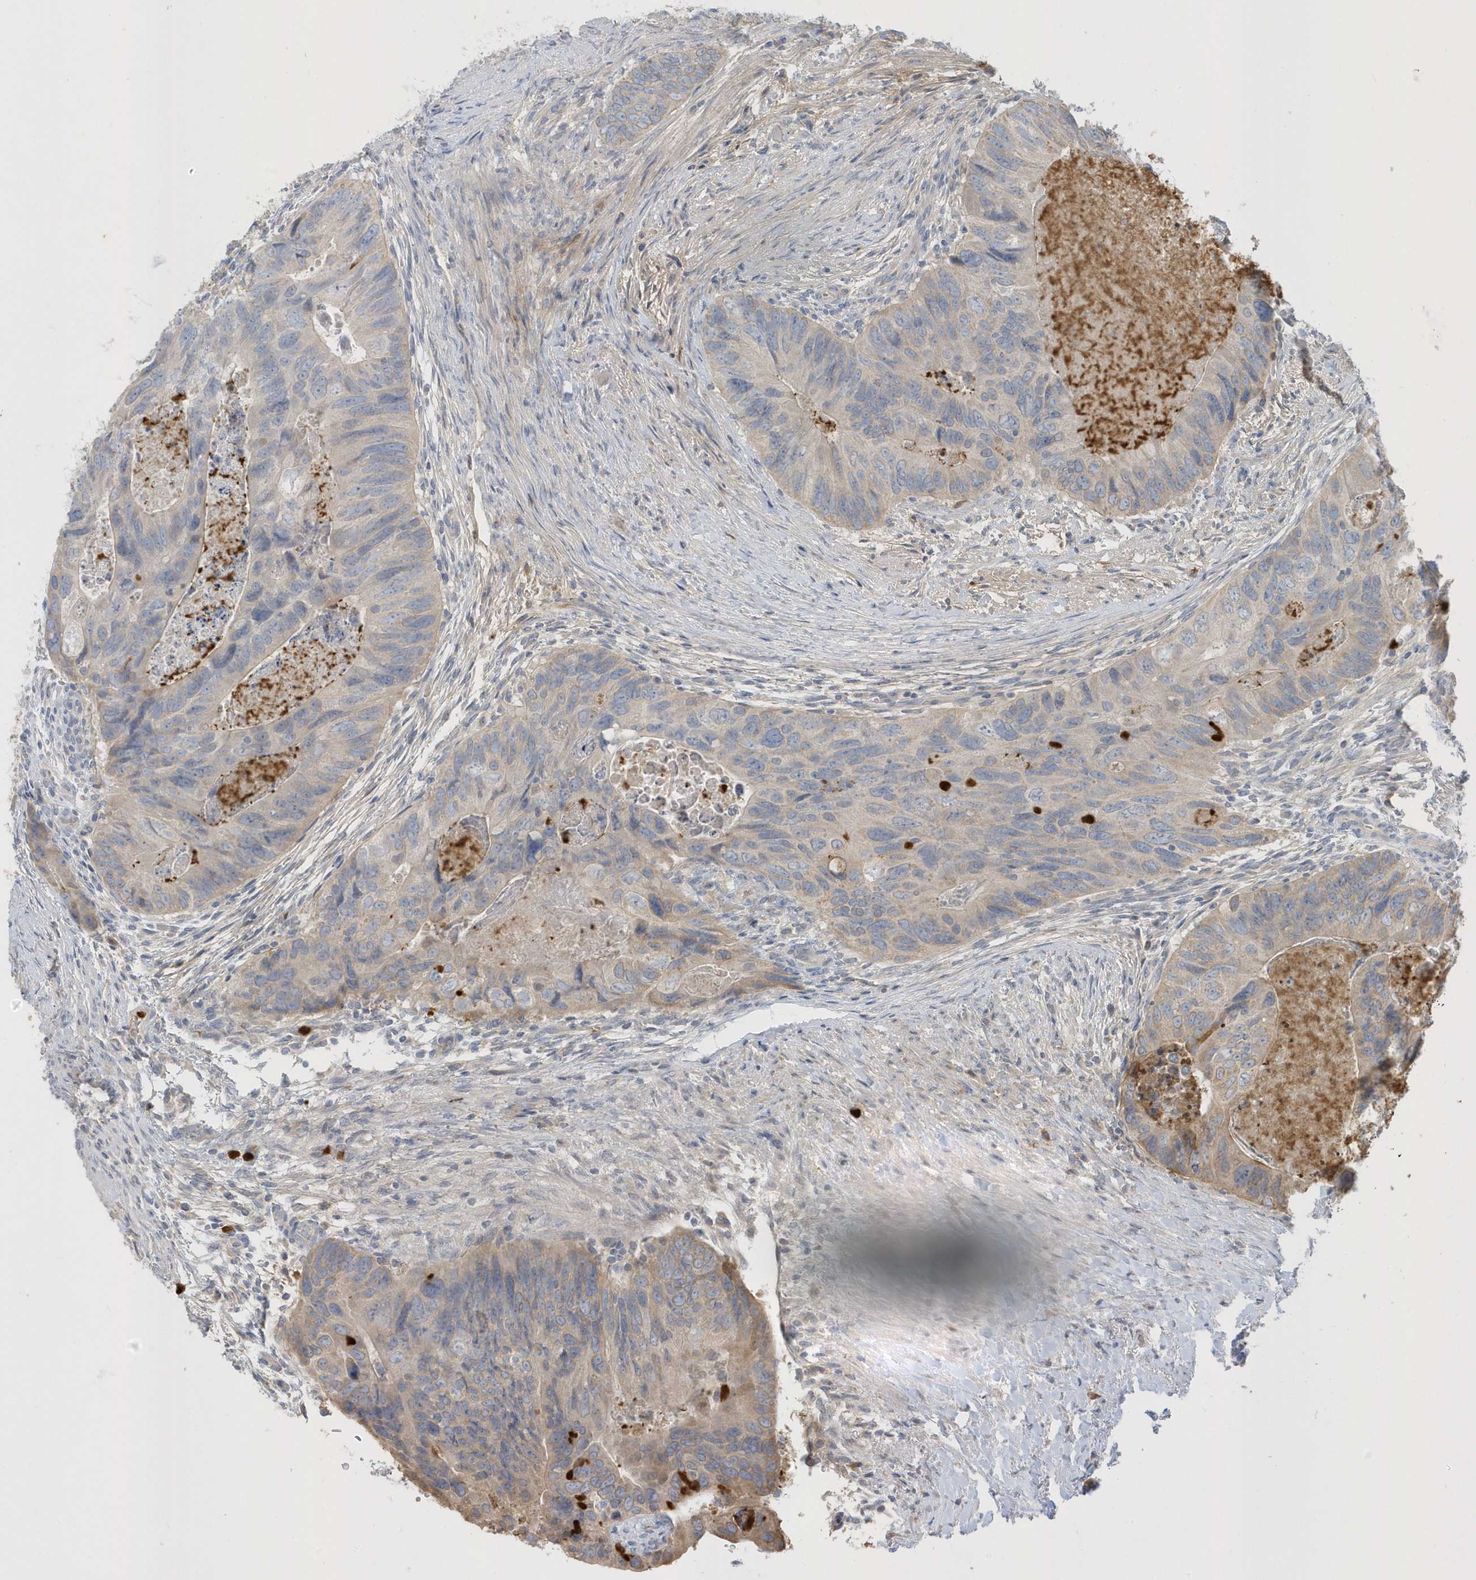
{"staining": {"intensity": "weak", "quantity": "<25%", "location": "cytoplasmic/membranous"}, "tissue": "colorectal cancer", "cell_type": "Tumor cells", "image_type": "cancer", "snomed": [{"axis": "morphology", "description": "Adenocarcinoma, NOS"}, {"axis": "topography", "description": "Rectum"}], "caption": "The histopathology image displays no staining of tumor cells in colorectal cancer.", "gene": "DPP9", "patient": {"sex": "male", "age": 63}}